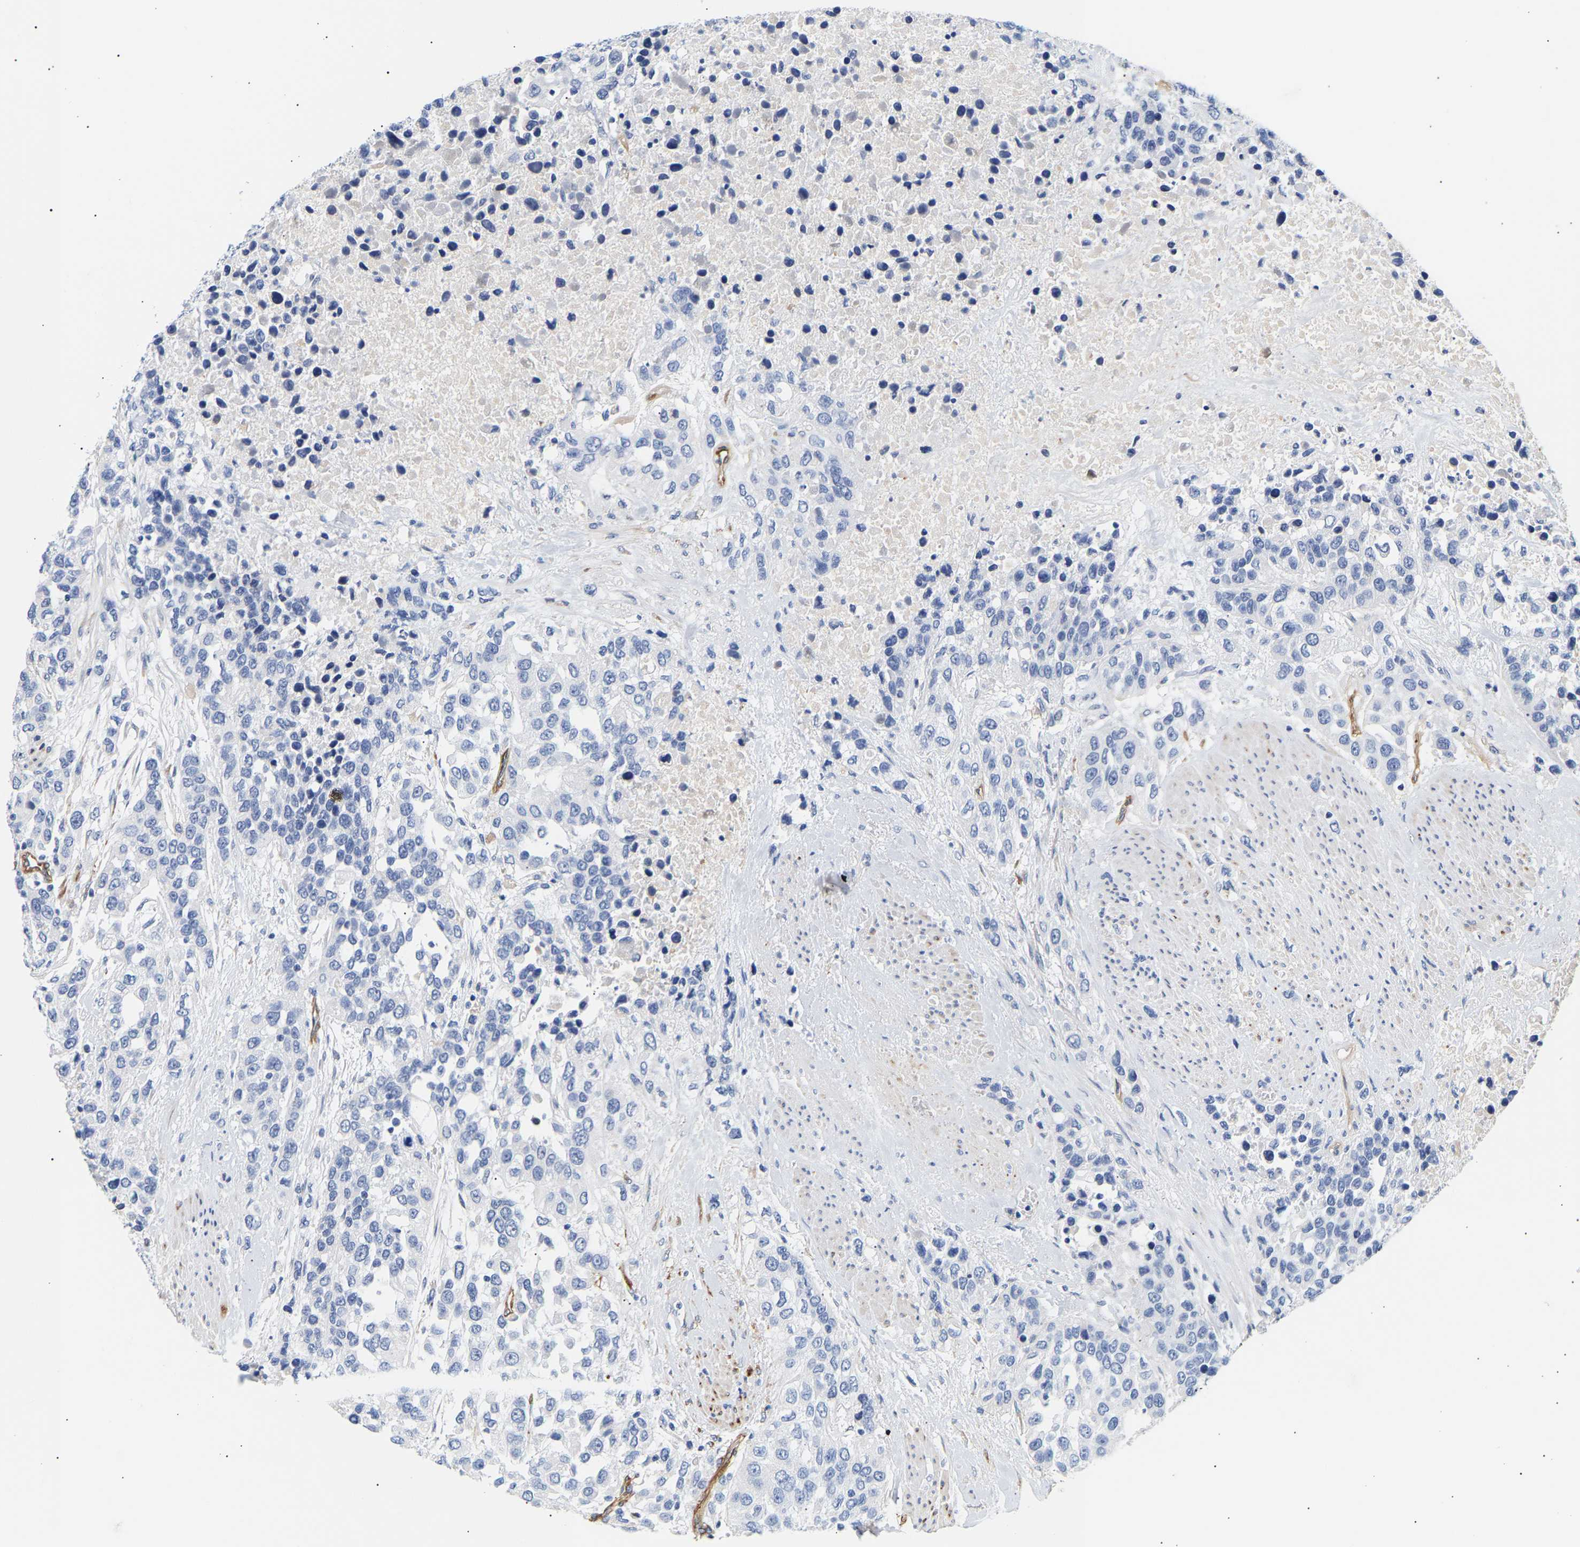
{"staining": {"intensity": "negative", "quantity": "none", "location": "none"}, "tissue": "urothelial cancer", "cell_type": "Tumor cells", "image_type": "cancer", "snomed": [{"axis": "morphology", "description": "Urothelial carcinoma, High grade"}, {"axis": "topography", "description": "Urinary bladder"}], "caption": "Tumor cells are negative for brown protein staining in urothelial cancer. Brightfield microscopy of immunohistochemistry (IHC) stained with DAB (brown) and hematoxylin (blue), captured at high magnification.", "gene": "IGFBP7", "patient": {"sex": "female", "age": 80}}